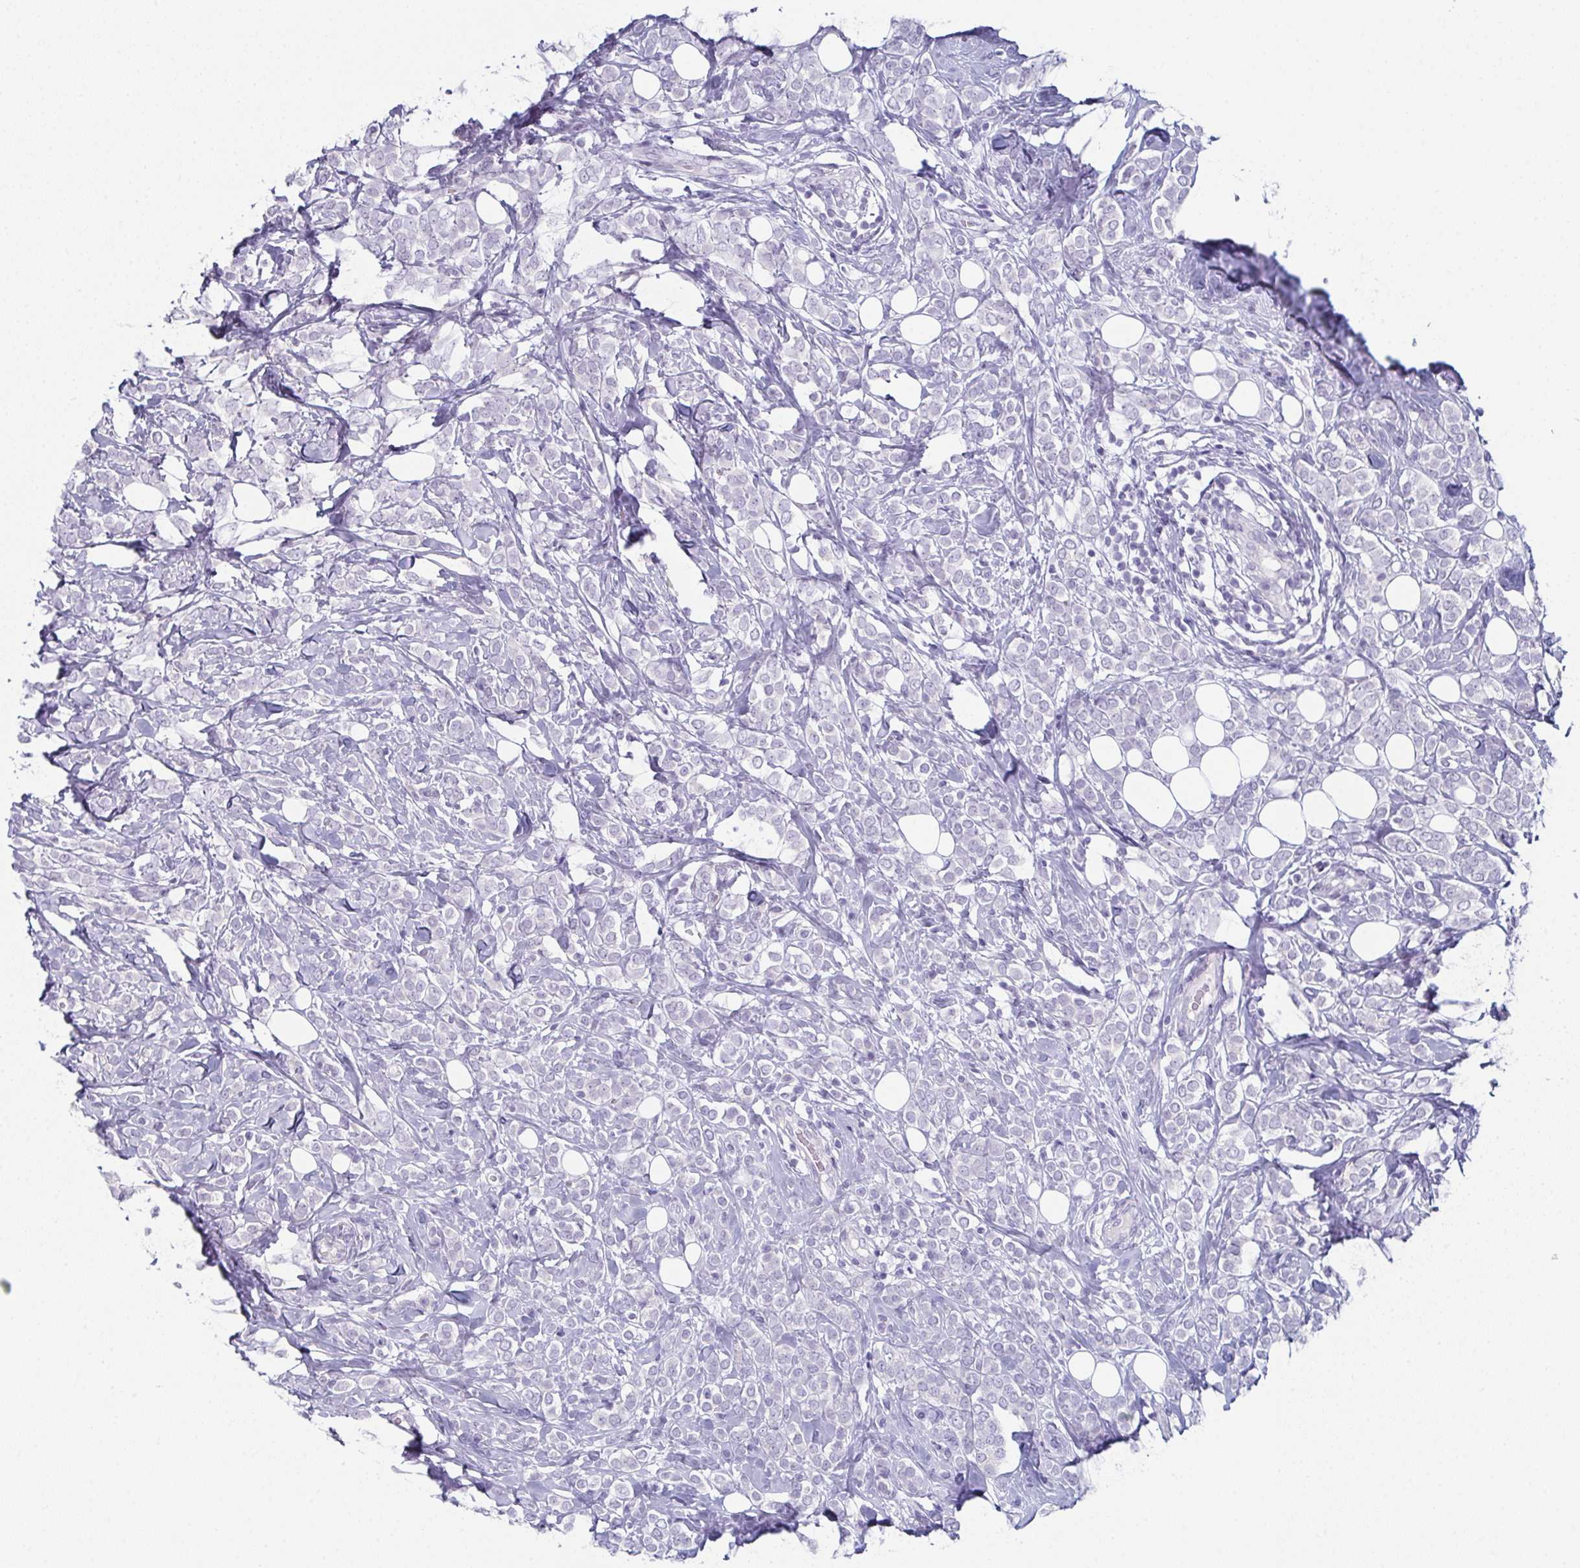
{"staining": {"intensity": "negative", "quantity": "none", "location": "none"}, "tissue": "breast cancer", "cell_type": "Tumor cells", "image_type": "cancer", "snomed": [{"axis": "morphology", "description": "Lobular carcinoma"}, {"axis": "topography", "description": "Breast"}], "caption": "Immunohistochemical staining of human breast cancer exhibits no significant expression in tumor cells.", "gene": "ENKUR", "patient": {"sex": "female", "age": 49}}